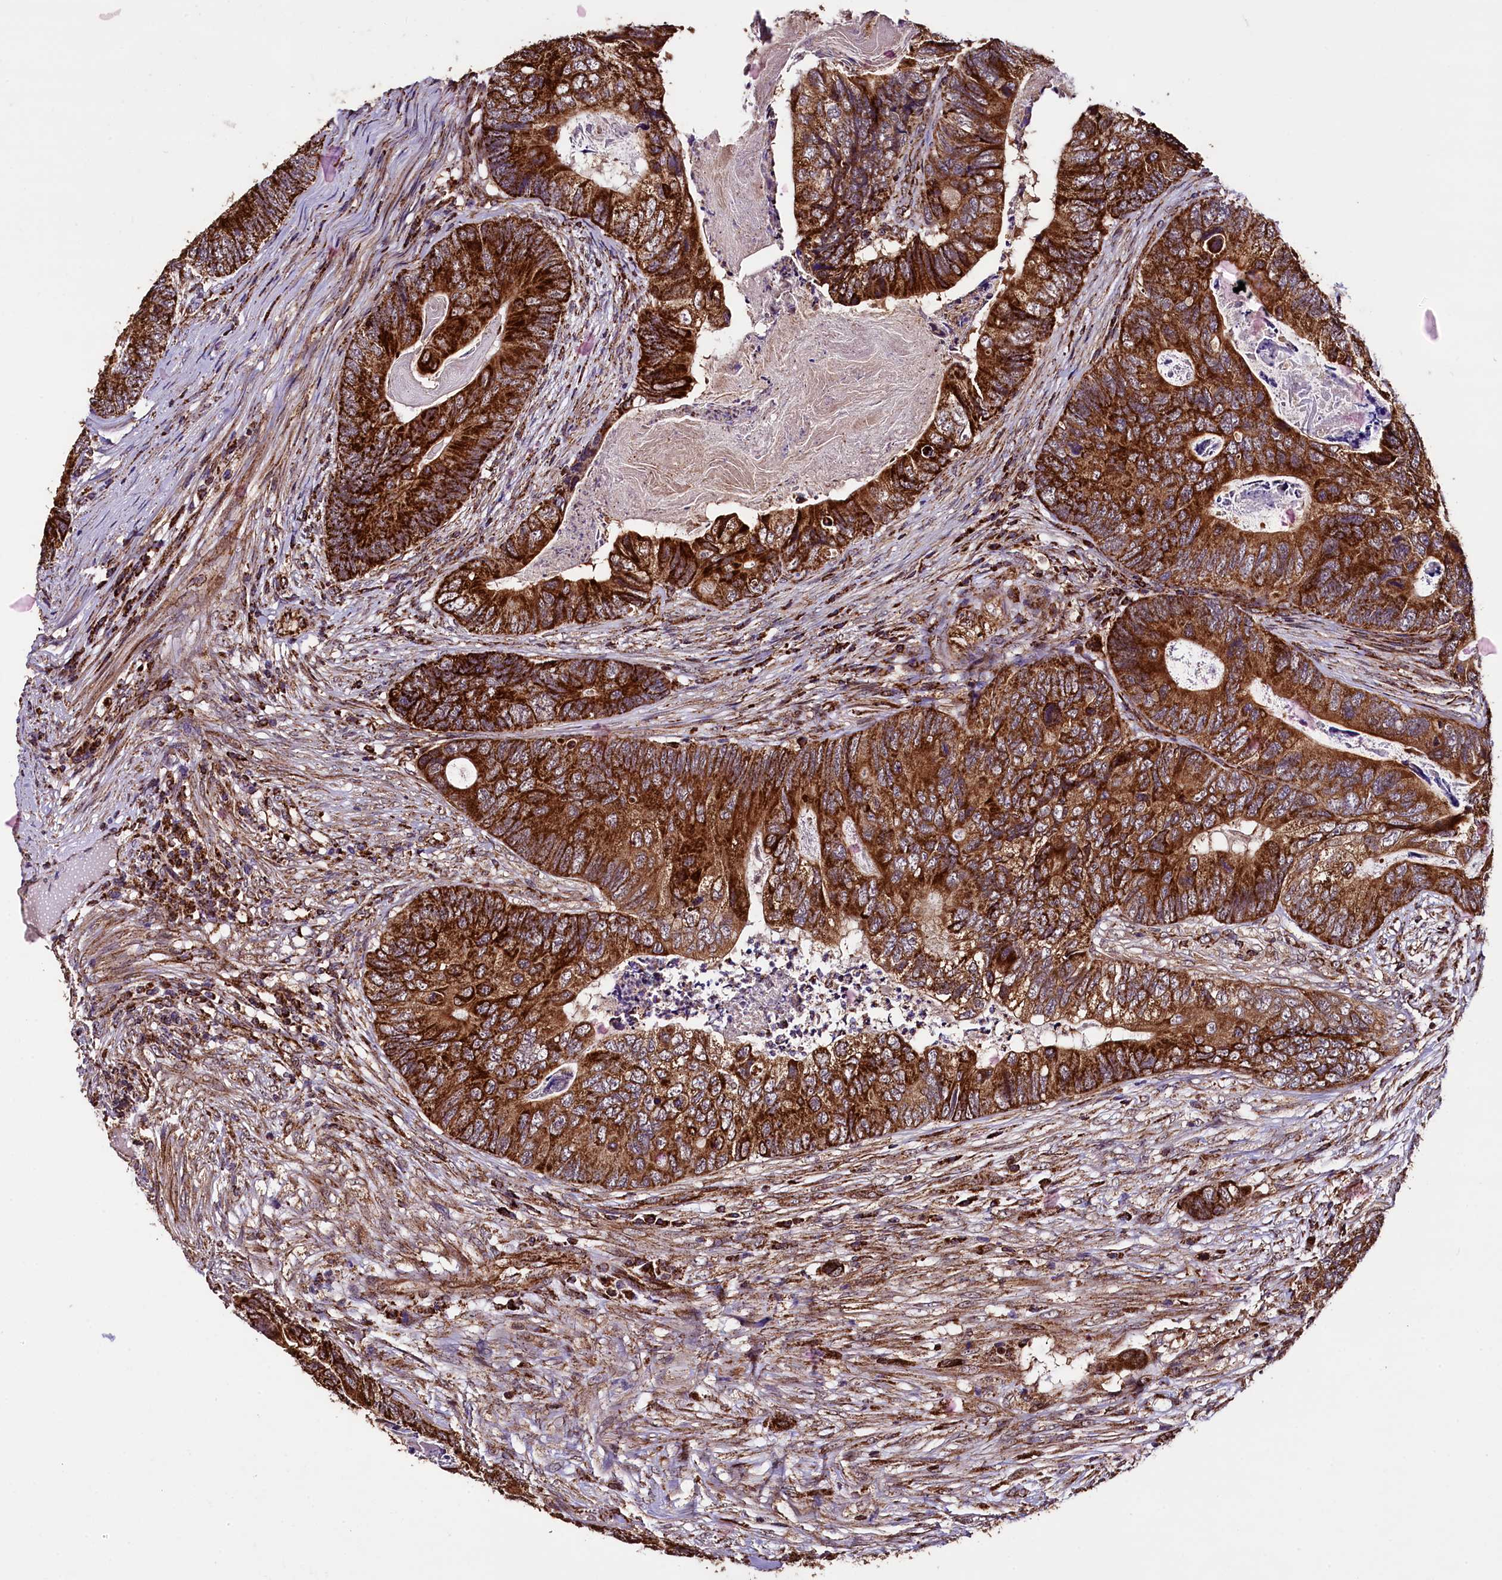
{"staining": {"intensity": "strong", "quantity": ">75%", "location": "cytoplasmic/membranous"}, "tissue": "colorectal cancer", "cell_type": "Tumor cells", "image_type": "cancer", "snomed": [{"axis": "morphology", "description": "Adenocarcinoma, NOS"}, {"axis": "topography", "description": "Colon"}], "caption": "A micrograph of colorectal cancer (adenocarcinoma) stained for a protein demonstrates strong cytoplasmic/membranous brown staining in tumor cells.", "gene": "KLC2", "patient": {"sex": "female", "age": 67}}